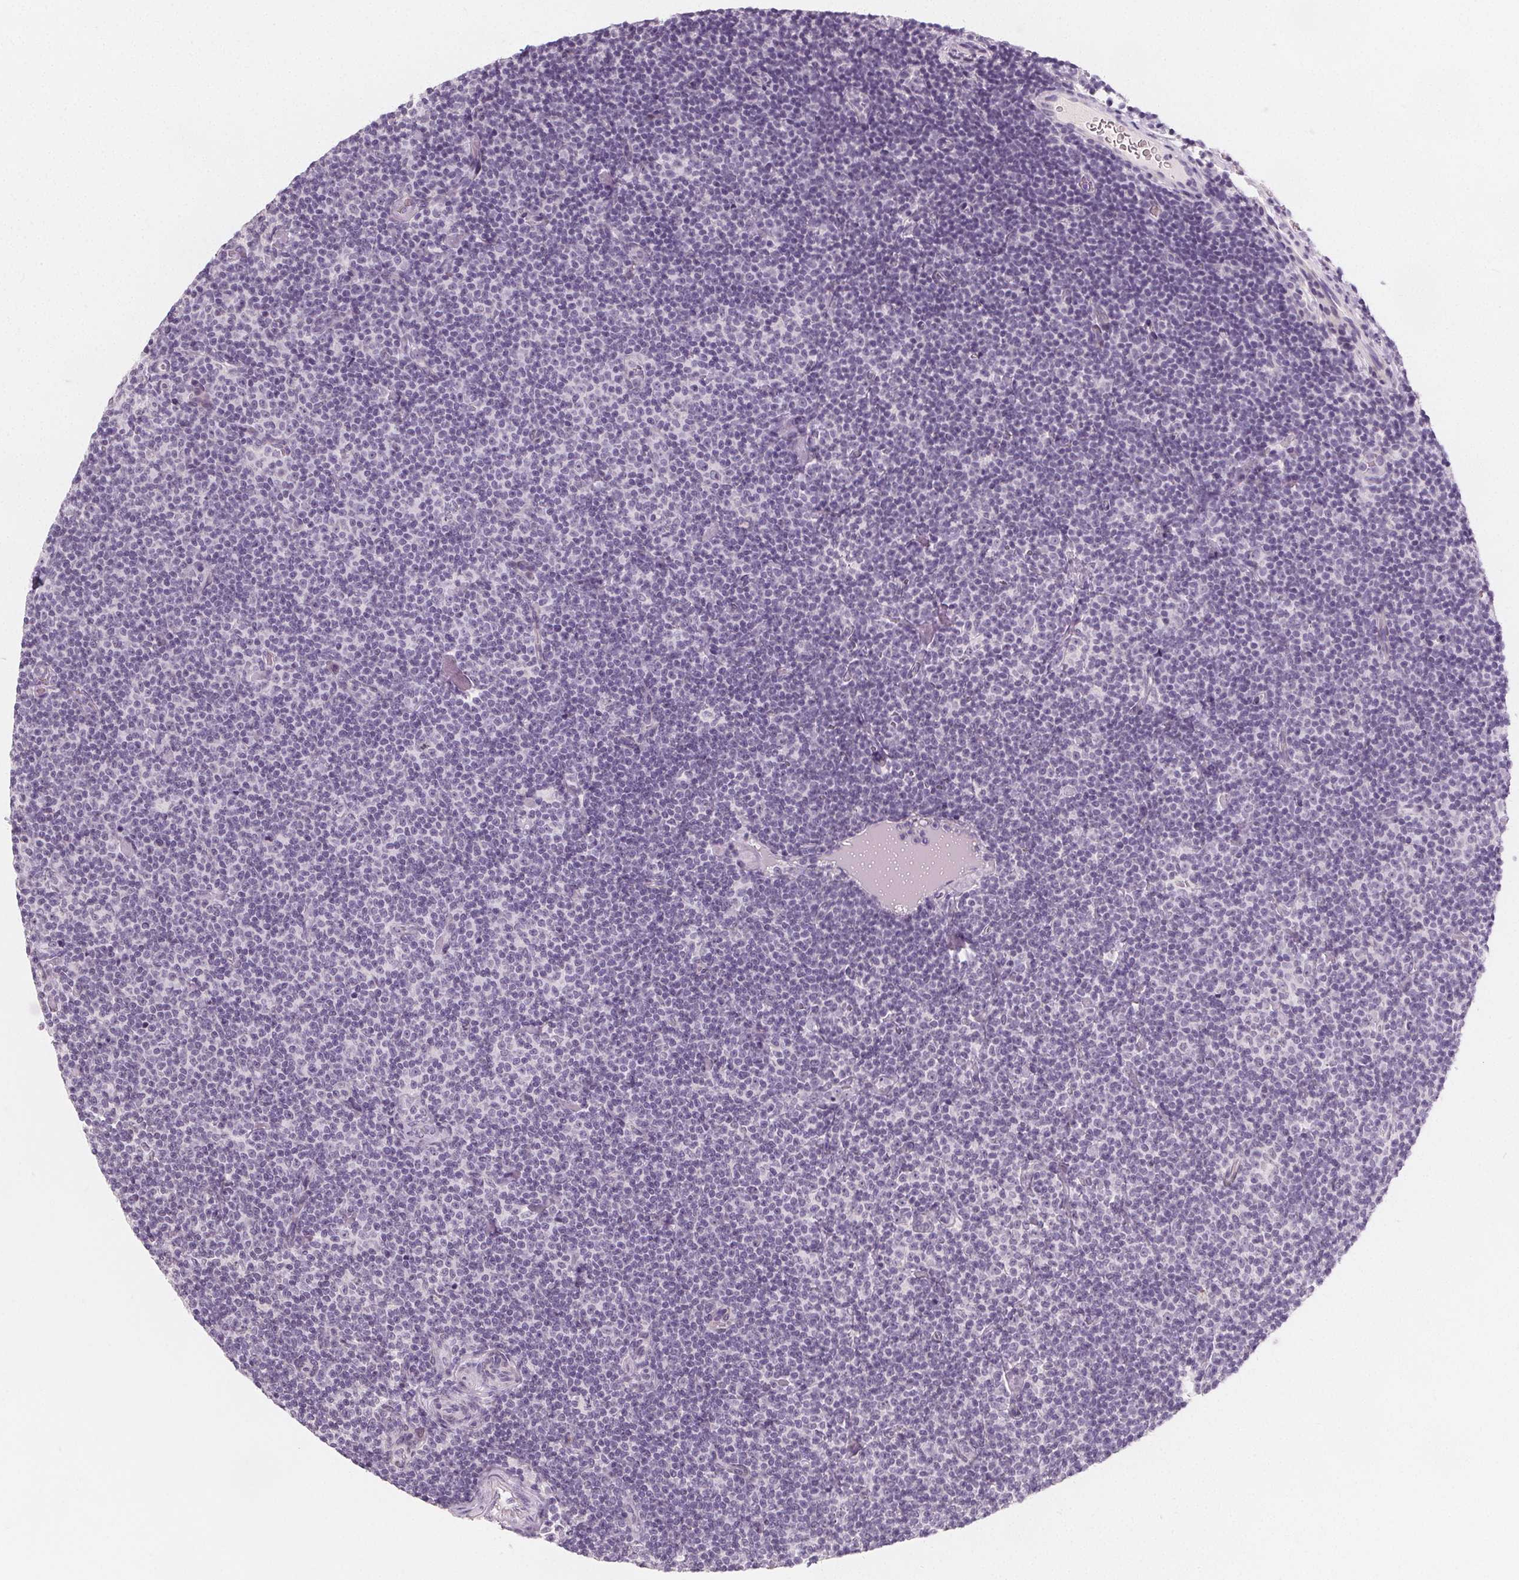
{"staining": {"intensity": "negative", "quantity": "none", "location": "none"}, "tissue": "lymphoma", "cell_type": "Tumor cells", "image_type": "cancer", "snomed": [{"axis": "morphology", "description": "Malignant lymphoma, non-Hodgkin's type, Low grade"}, {"axis": "topography", "description": "Lymph node"}], "caption": "Malignant lymphoma, non-Hodgkin's type (low-grade) was stained to show a protein in brown. There is no significant staining in tumor cells. (Stains: DAB (3,3'-diaminobenzidine) immunohistochemistry (IHC) with hematoxylin counter stain, Microscopy: brightfield microscopy at high magnification).", "gene": "DBX2", "patient": {"sex": "male", "age": 81}}